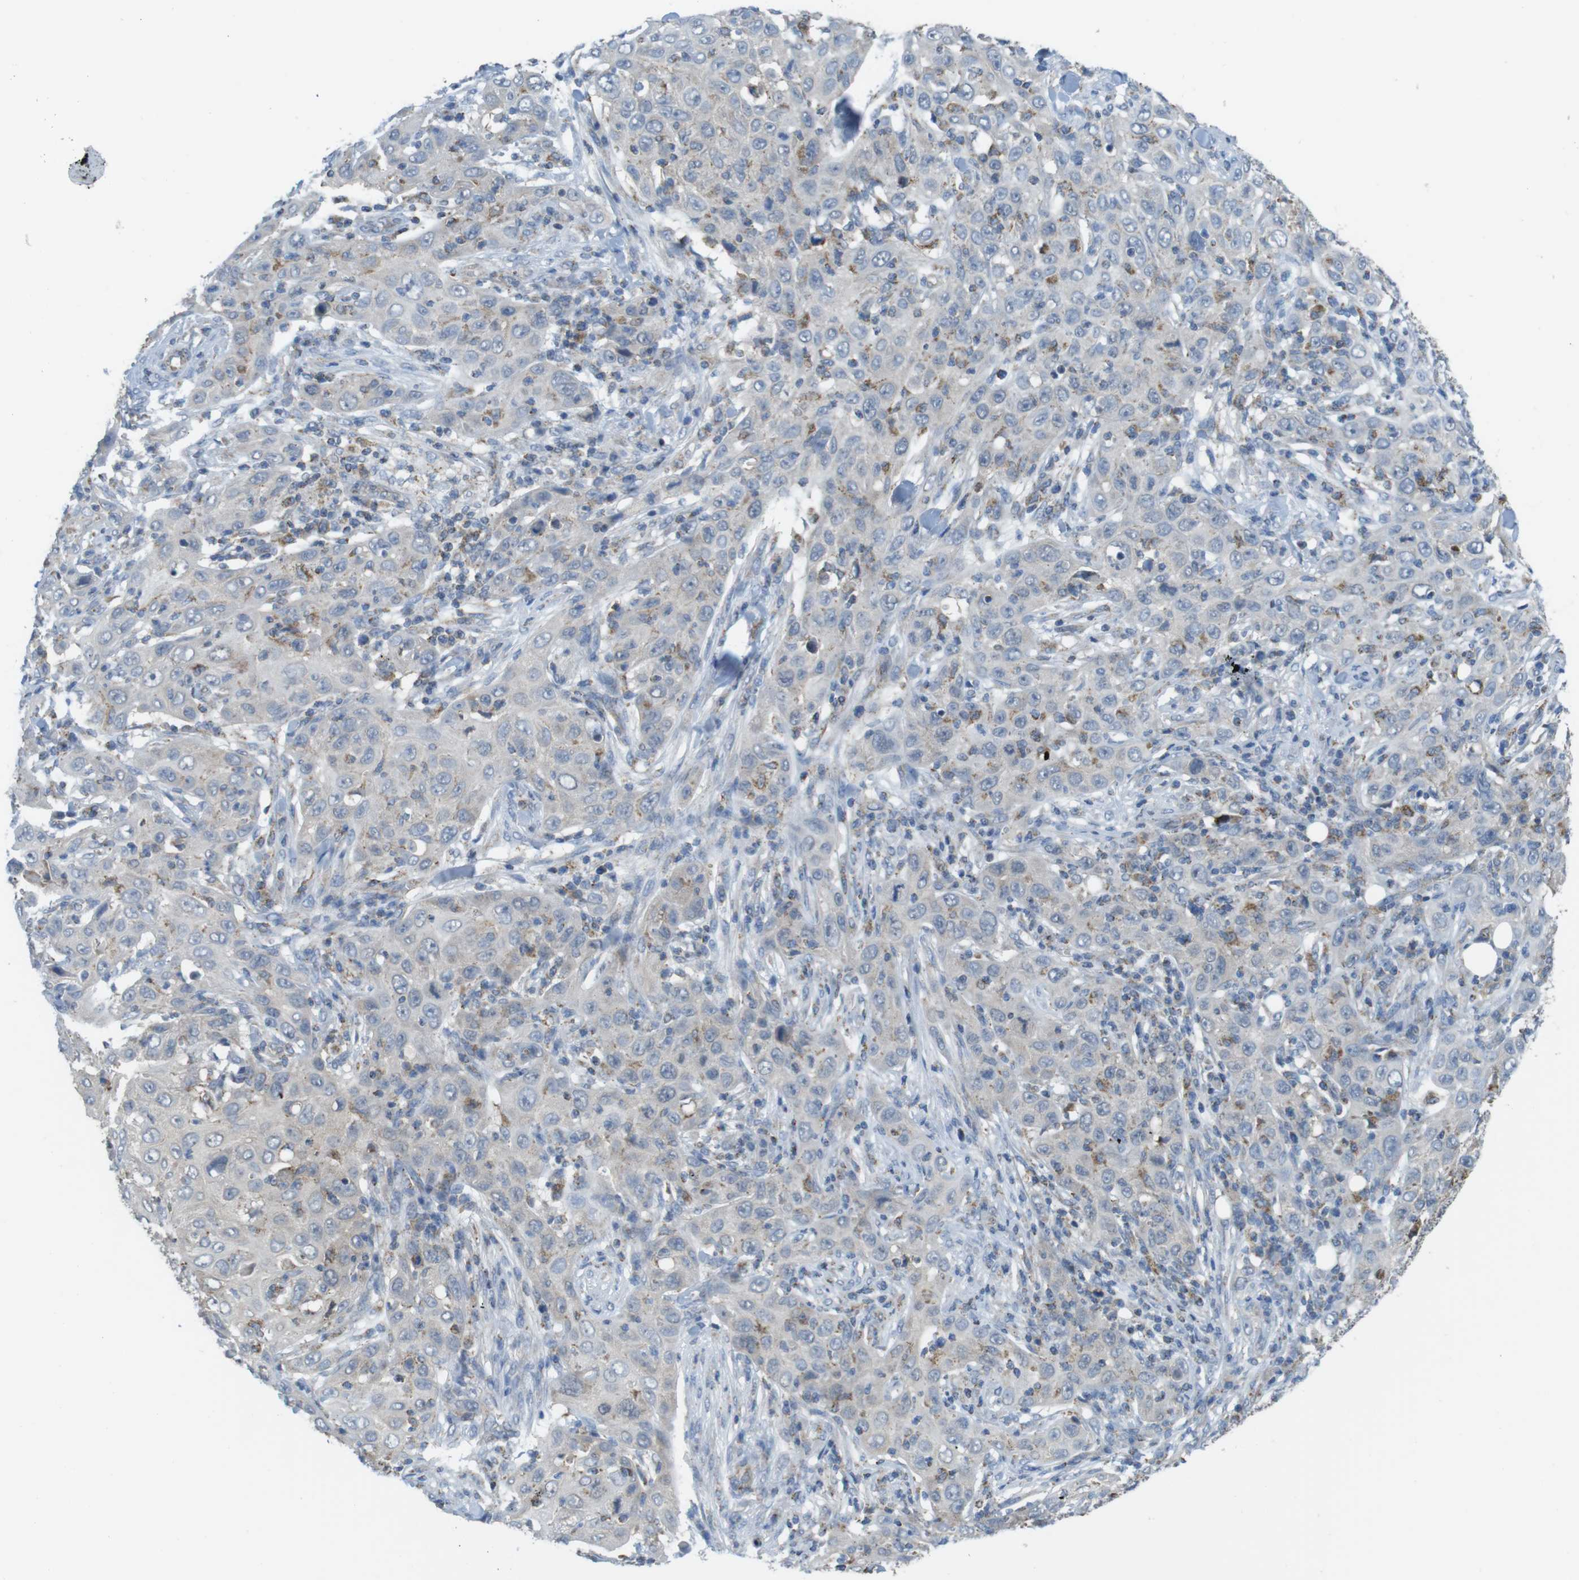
{"staining": {"intensity": "weak", "quantity": "<25%", "location": "cytoplasmic/membranous"}, "tissue": "skin cancer", "cell_type": "Tumor cells", "image_type": "cancer", "snomed": [{"axis": "morphology", "description": "Squamous cell carcinoma, NOS"}, {"axis": "topography", "description": "Skin"}], "caption": "There is no significant expression in tumor cells of skin cancer. Nuclei are stained in blue.", "gene": "GRIK2", "patient": {"sex": "female", "age": 88}}